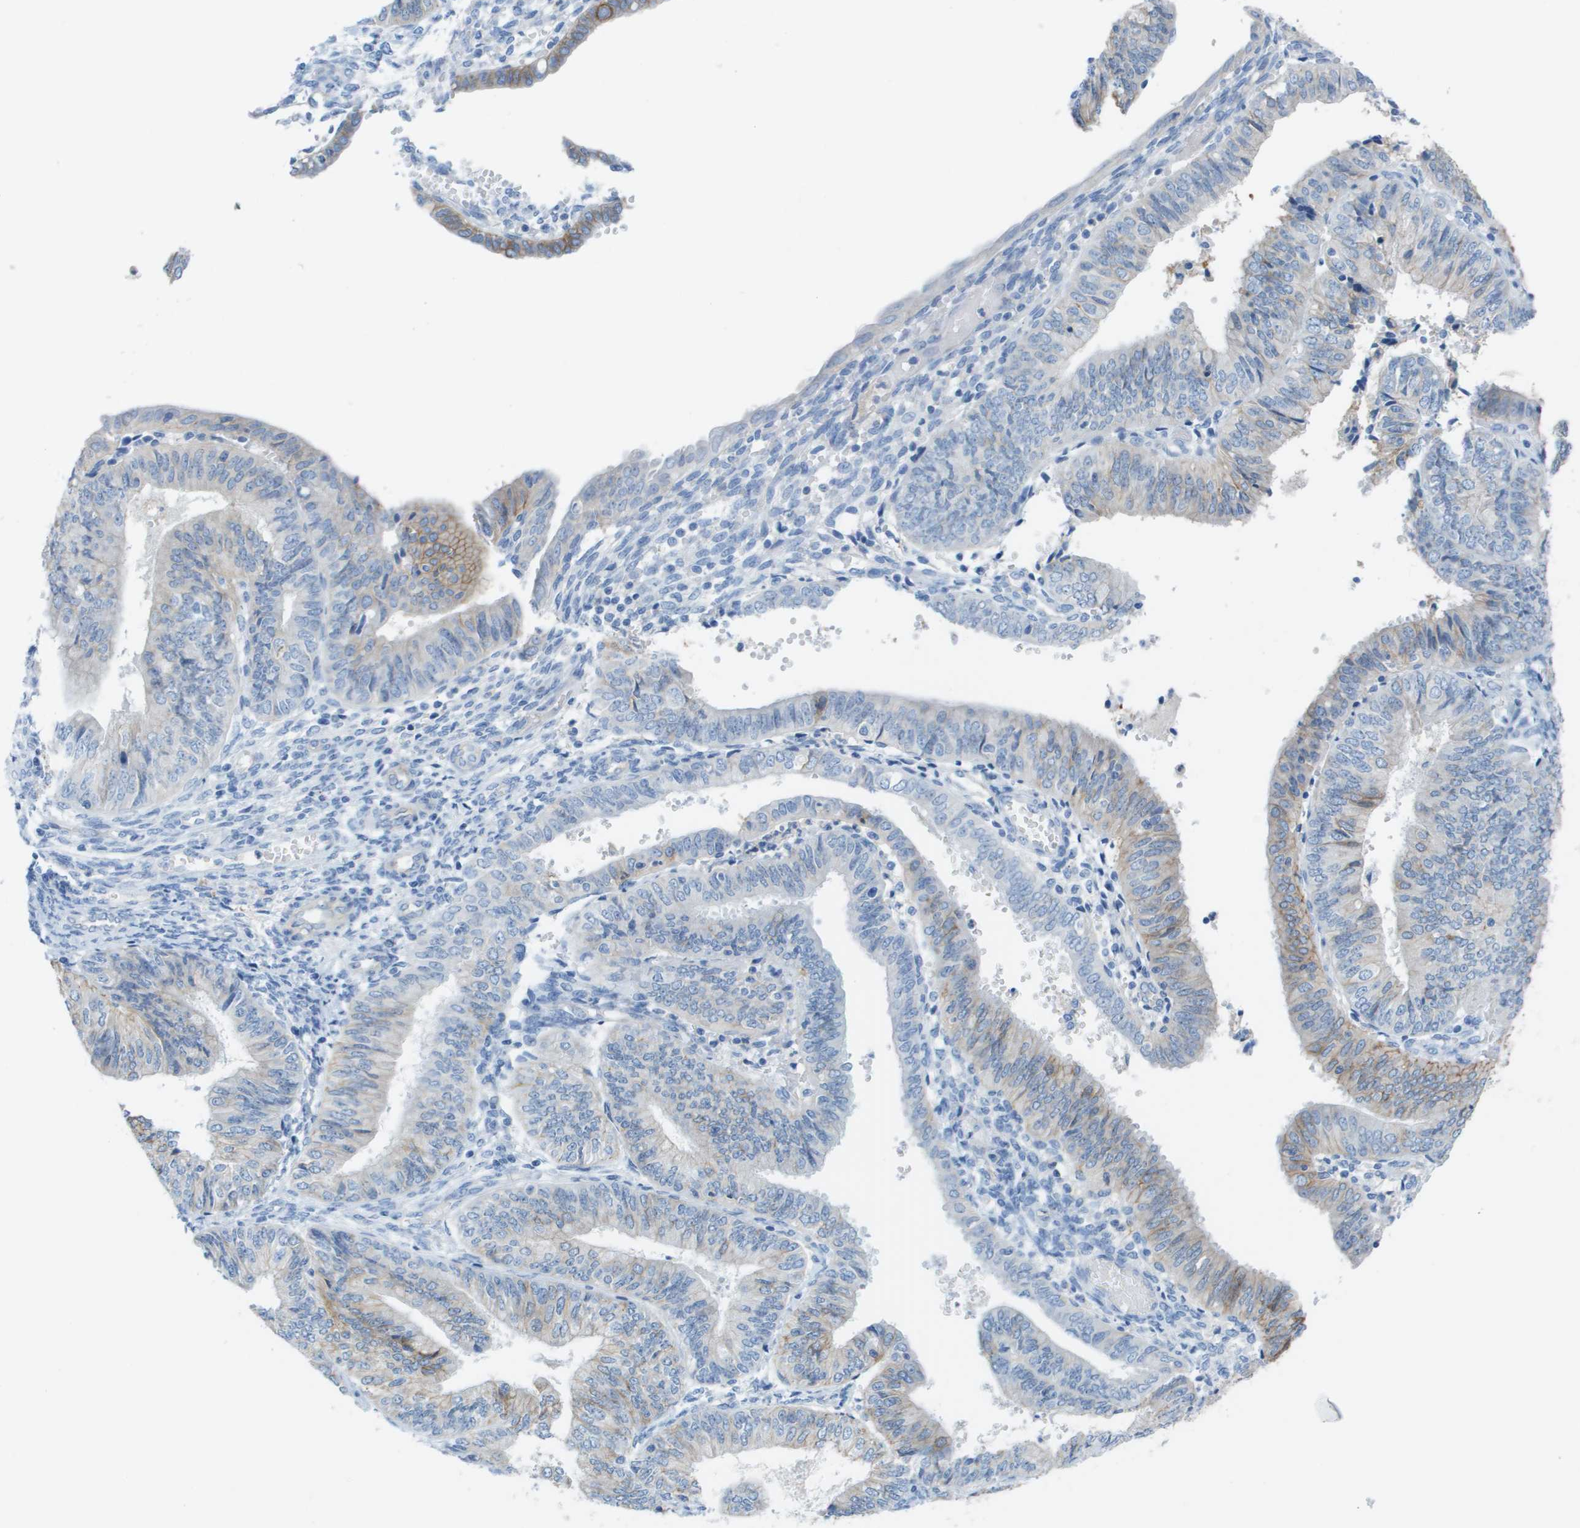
{"staining": {"intensity": "weak", "quantity": "<25%", "location": "cytoplasmic/membranous"}, "tissue": "endometrial cancer", "cell_type": "Tumor cells", "image_type": "cancer", "snomed": [{"axis": "morphology", "description": "Adenocarcinoma, NOS"}, {"axis": "topography", "description": "Endometrium"}], "caption": "High magnification brightfield microscopy of endometrial cancer stained with DAB (brown) and counterstained with hematoxylin (blue): tumor cells show no significant positivity.", "gene": "CD46", "patient": {"sex": "female", "age": 58}}